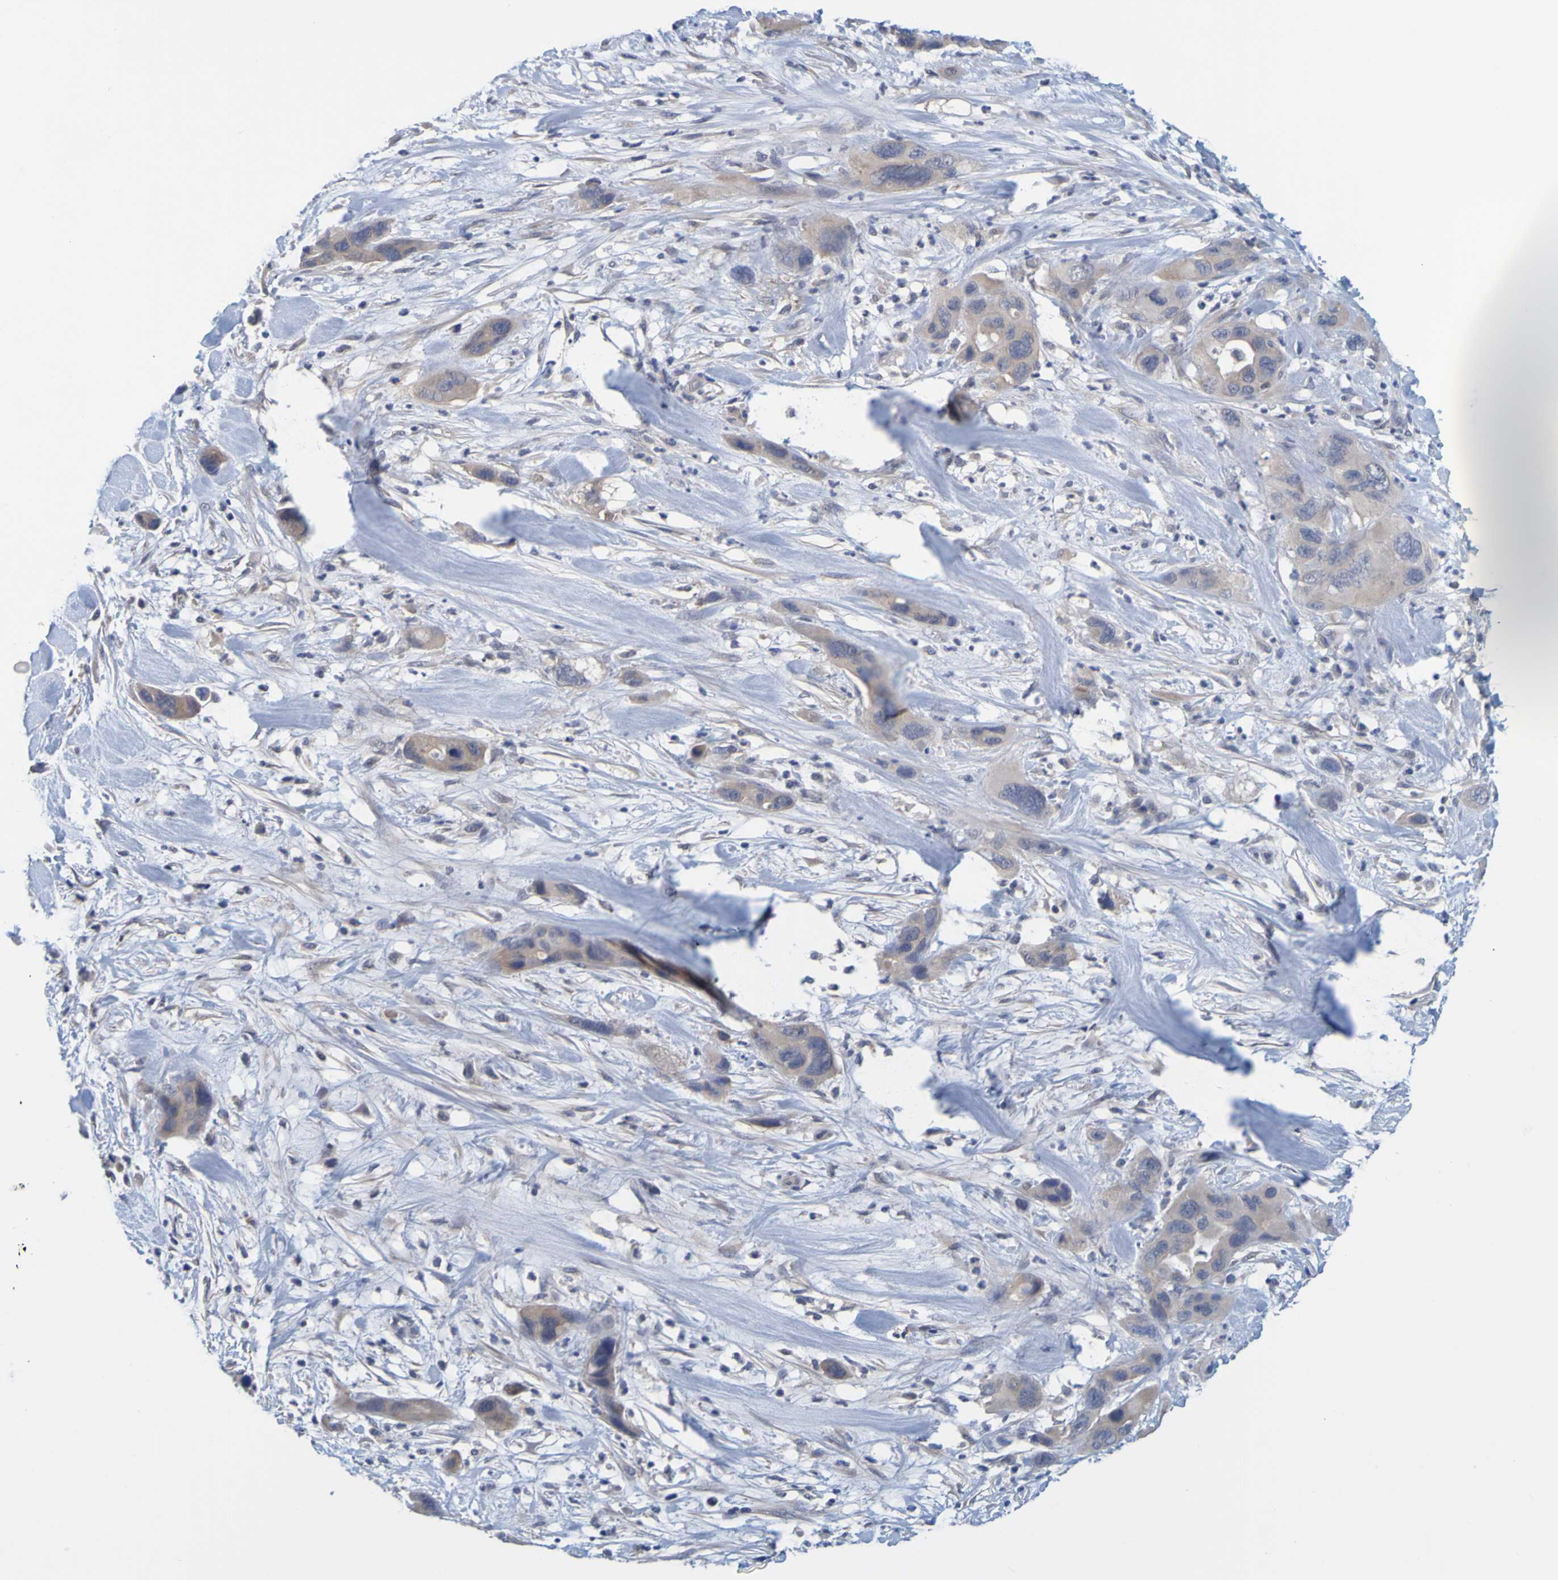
{"staining": {"intensity": "weak", "quantity": "25%-75%", "location": "cytoplasmic/membranous"}, "tissue": "pancreatic cancer", "cell_type": "Tumor cells", "image_type": "cancer", "snomed": [{"axis": "morphology", "description": "Adenocarcinoma, NOS"}, {"axis": "topography", "description": "Pancreas"}], "caption": "This is an image of immunohistochemistry (IHC) staining of pancreatic cancer (adenocarcinoma), which shows weak expression in the cytoplasmic/membranous of tumor cells.", "gene": "ENDOU", "patient": {"sex": "female", "age": 71}}